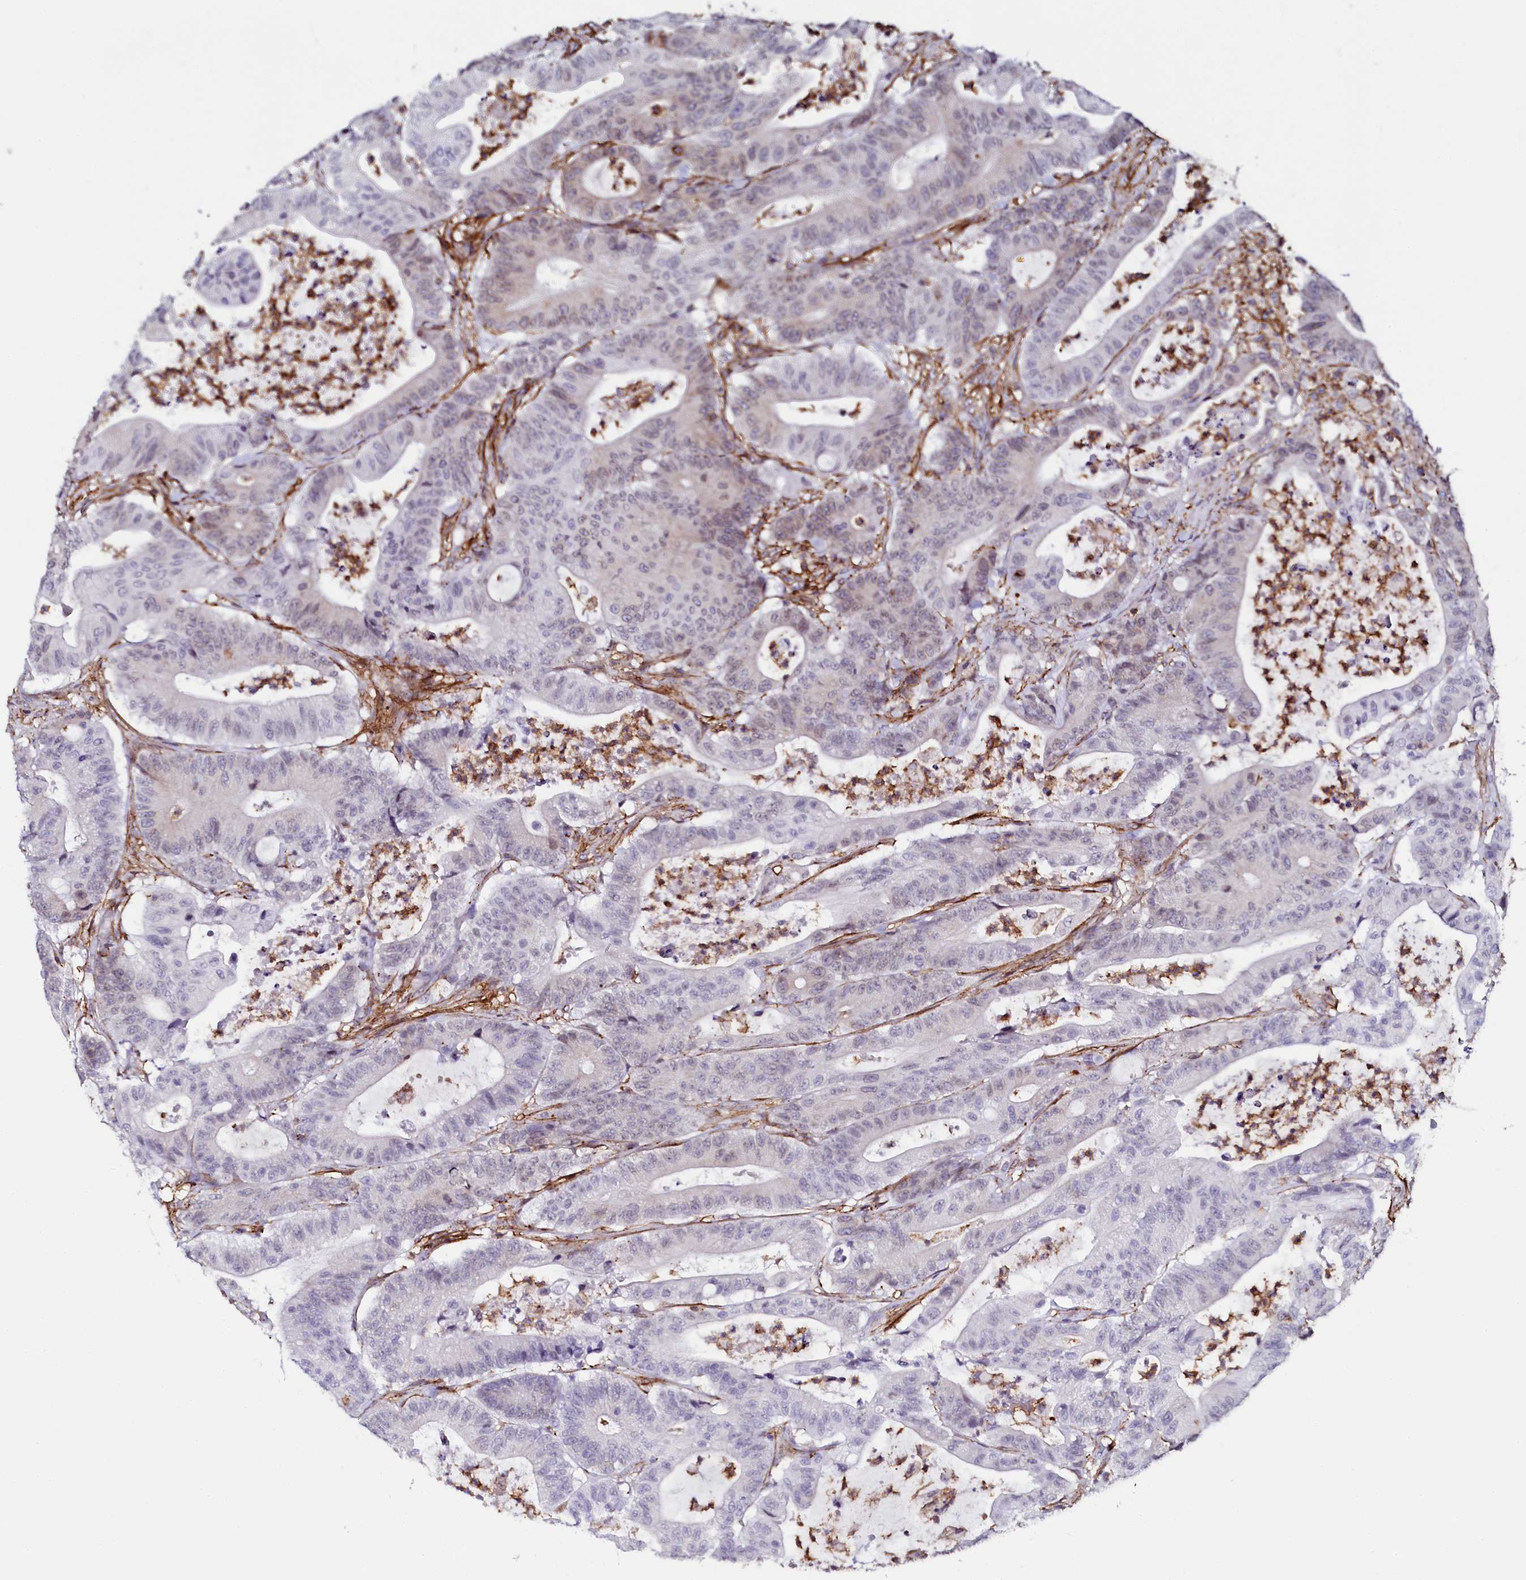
{"staining": {"intensity": "weak", "quantity": "<25%", "location": "nuclear"}, "tissue": "colorectal cancer", "cell_type": "Tumor cells", "image_type": "cancer", "snomed": [{"axis": "morphology", "description": "Adenocarcinoma, NOS"}, {"axis": "topography", "description": "Colon"}], "caption": "Tumor cells show no significant positivity in adenocarcinoma (colorectal).", "gene": "AAAS", "patient": {"sex": "female", "age": 84}}